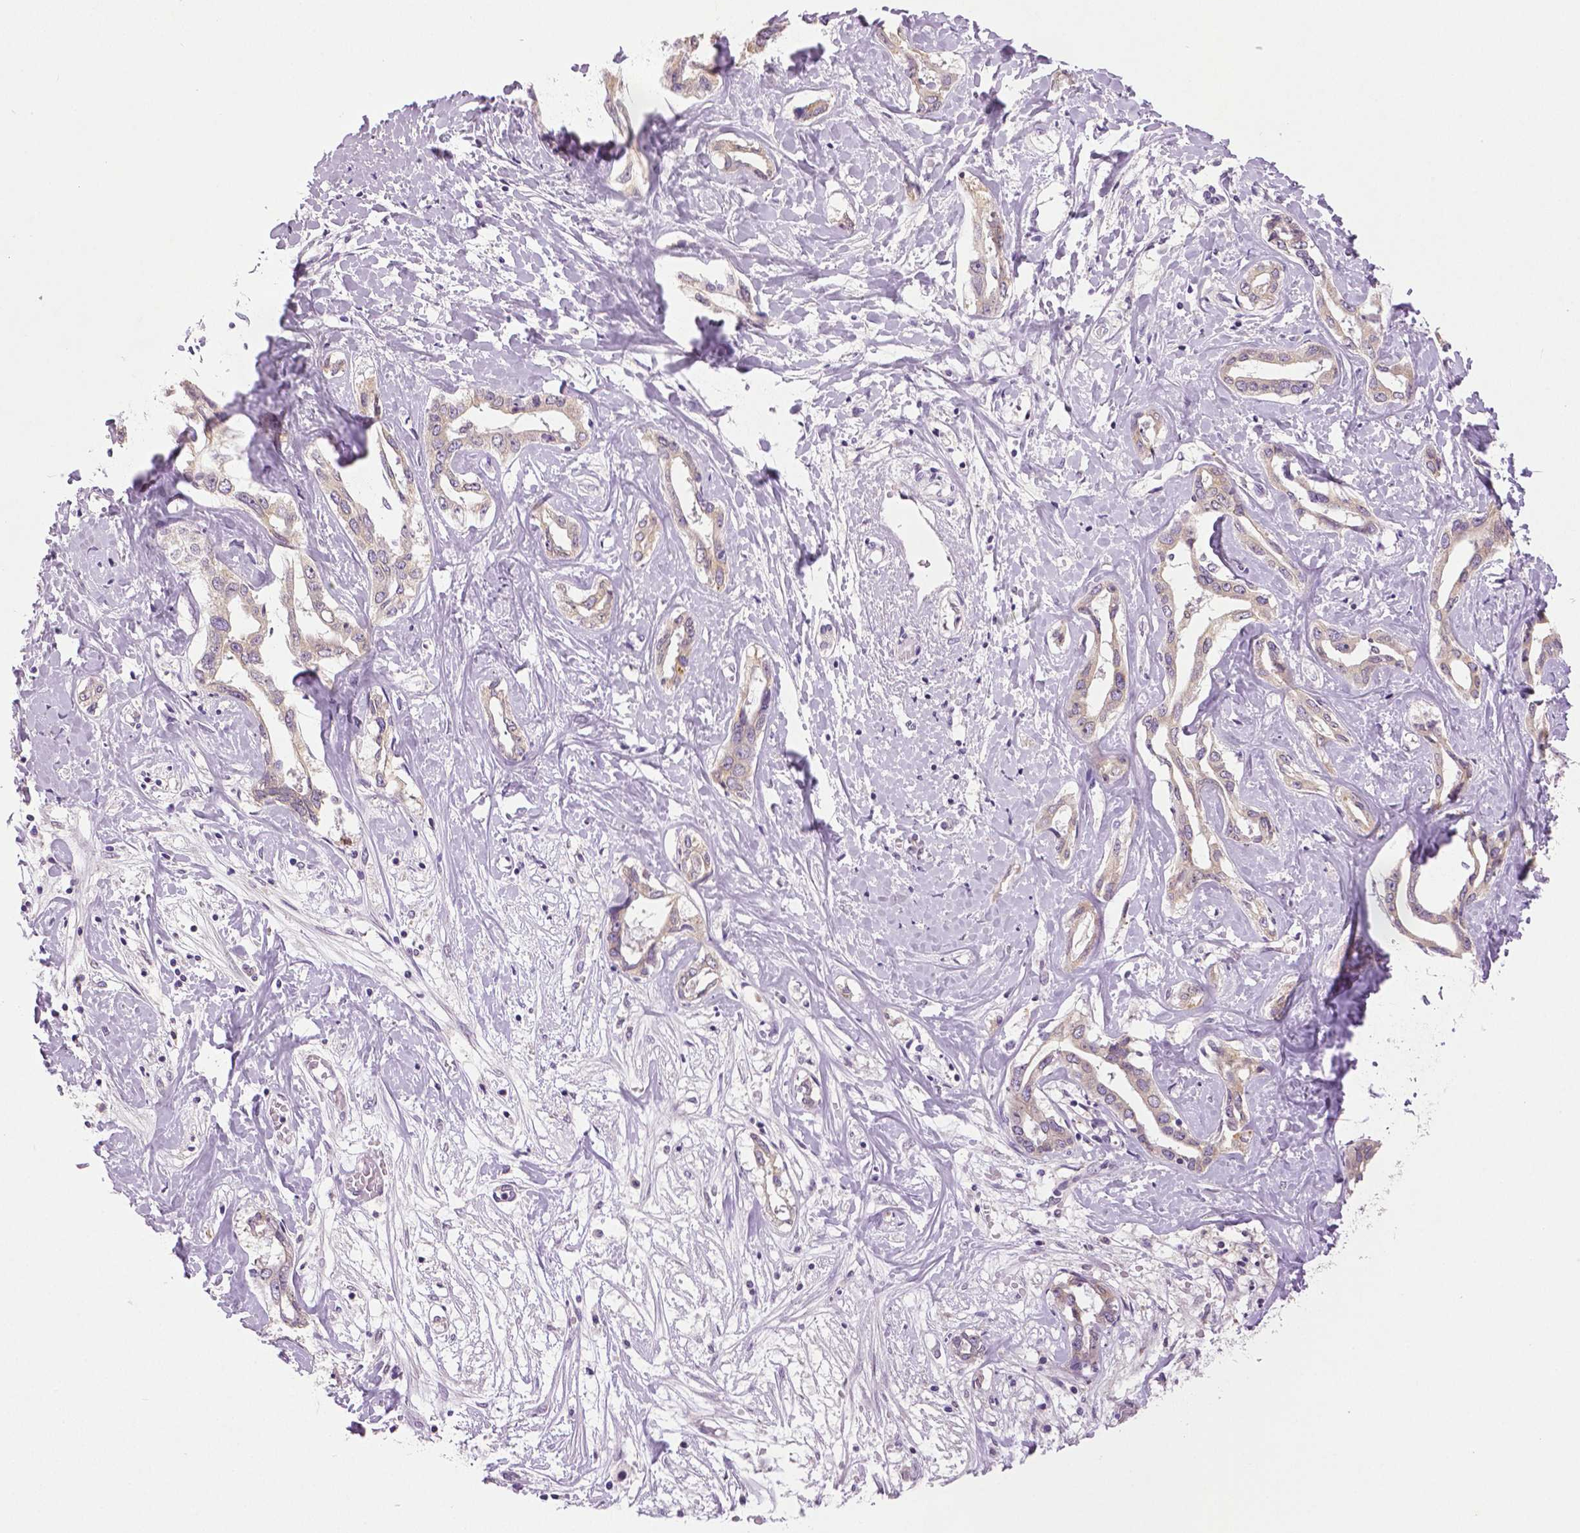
{"staining": {"intensity": "negative", "quantity": "none", "location": "none"}, "tissue": "liver cancer", "cell_type": "Tumor cells", "image_type": "cancer", "snomed": [{"axis": "morphology", "description": "Cholangiocarcinoma"}, {"axis": "topography", "description": "Liver"}], "caption": "High power microscopy histopathology image of an immunohistochemistry (IHC) photomicrograph of cholangiocarcinoma (liver), revealing no significant staining in tumor cells.", "gene": "DNAH12", "patient": {"sex": "male", "age": 59}}